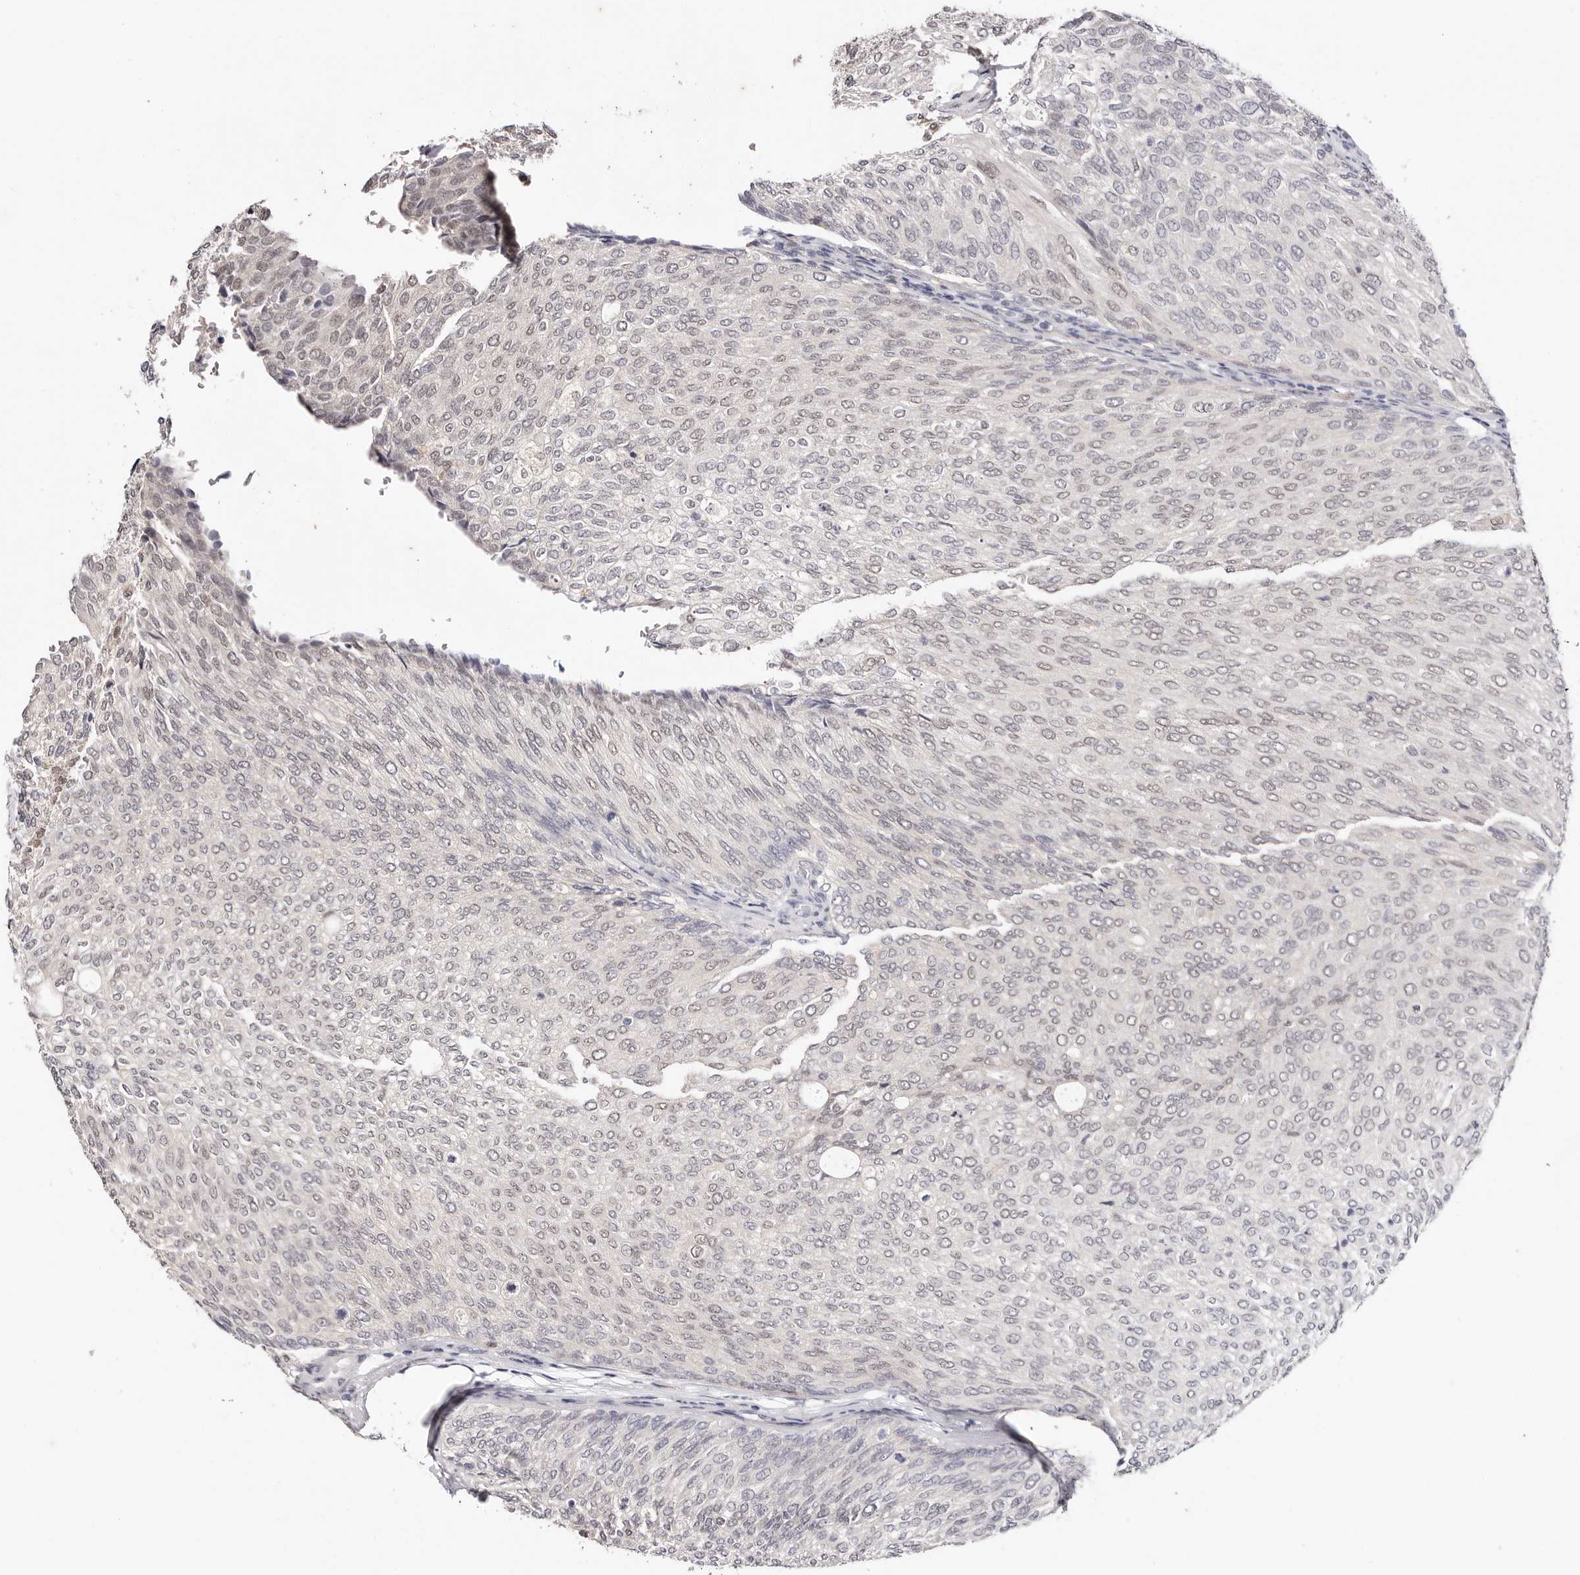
{"staining": {"intensity": "moderate", "quantity": "<25%", "location": "nuclear"}, "tissue": "urothelial cancer", "cell_type": "Tumor cells", "image_type": "cancer", "snomed": [{"axis": "morphology", "description": "Urothelial carcinoma, Low grade"}, {"axis": "topography", "description": "Urinary bladder"}], "caption": "Tumor cells show moderate nuclear positivity in about <25% of cells in low-grade urothelial carcinoma.", "gene": "TYW3", "patient": {"sex": "female", "age": 79}}